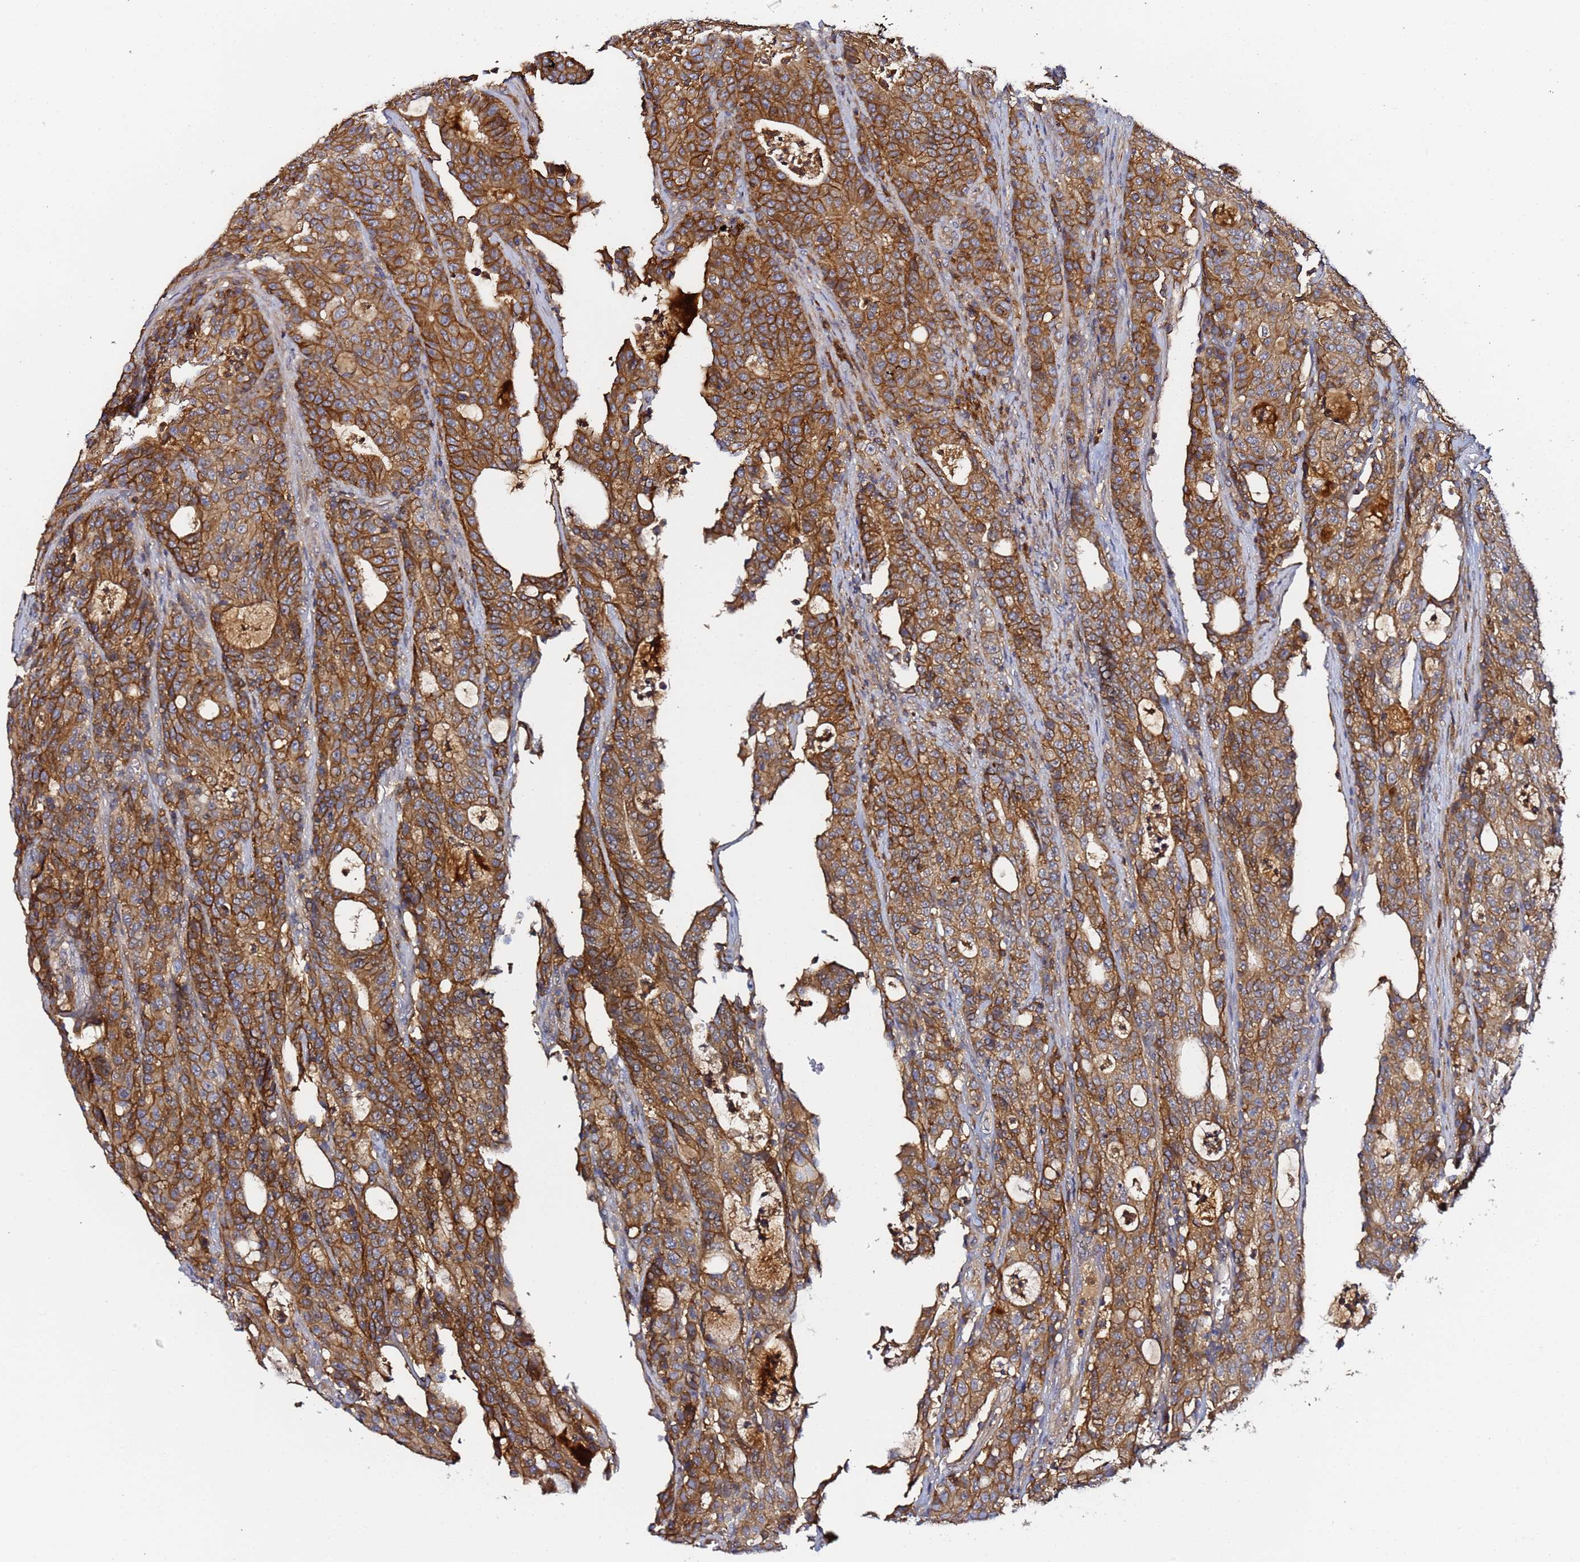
{"staining": {"intensity": "moderate", "quantity": ">75%", "location": "cytoplasmic/membranous"}, "tissue": "colorectal cancer", "cell_type": "Tumor cells", "image_type": "cancer", "snomed": [{"axis": "morphology", "description": "Adenocarcinoma, NOS"}, {"axis": "topography", "description": "Colon"}], "caption": "There is medium levels of moderate cytoplasmic/membranous staining in tumor cells of adenocarcinoma (colorectal), as demonstrated by immunohistochemical staining (brown color).", "gene": "LRRC69", "patient": {"sex": "male", "age": 83}}